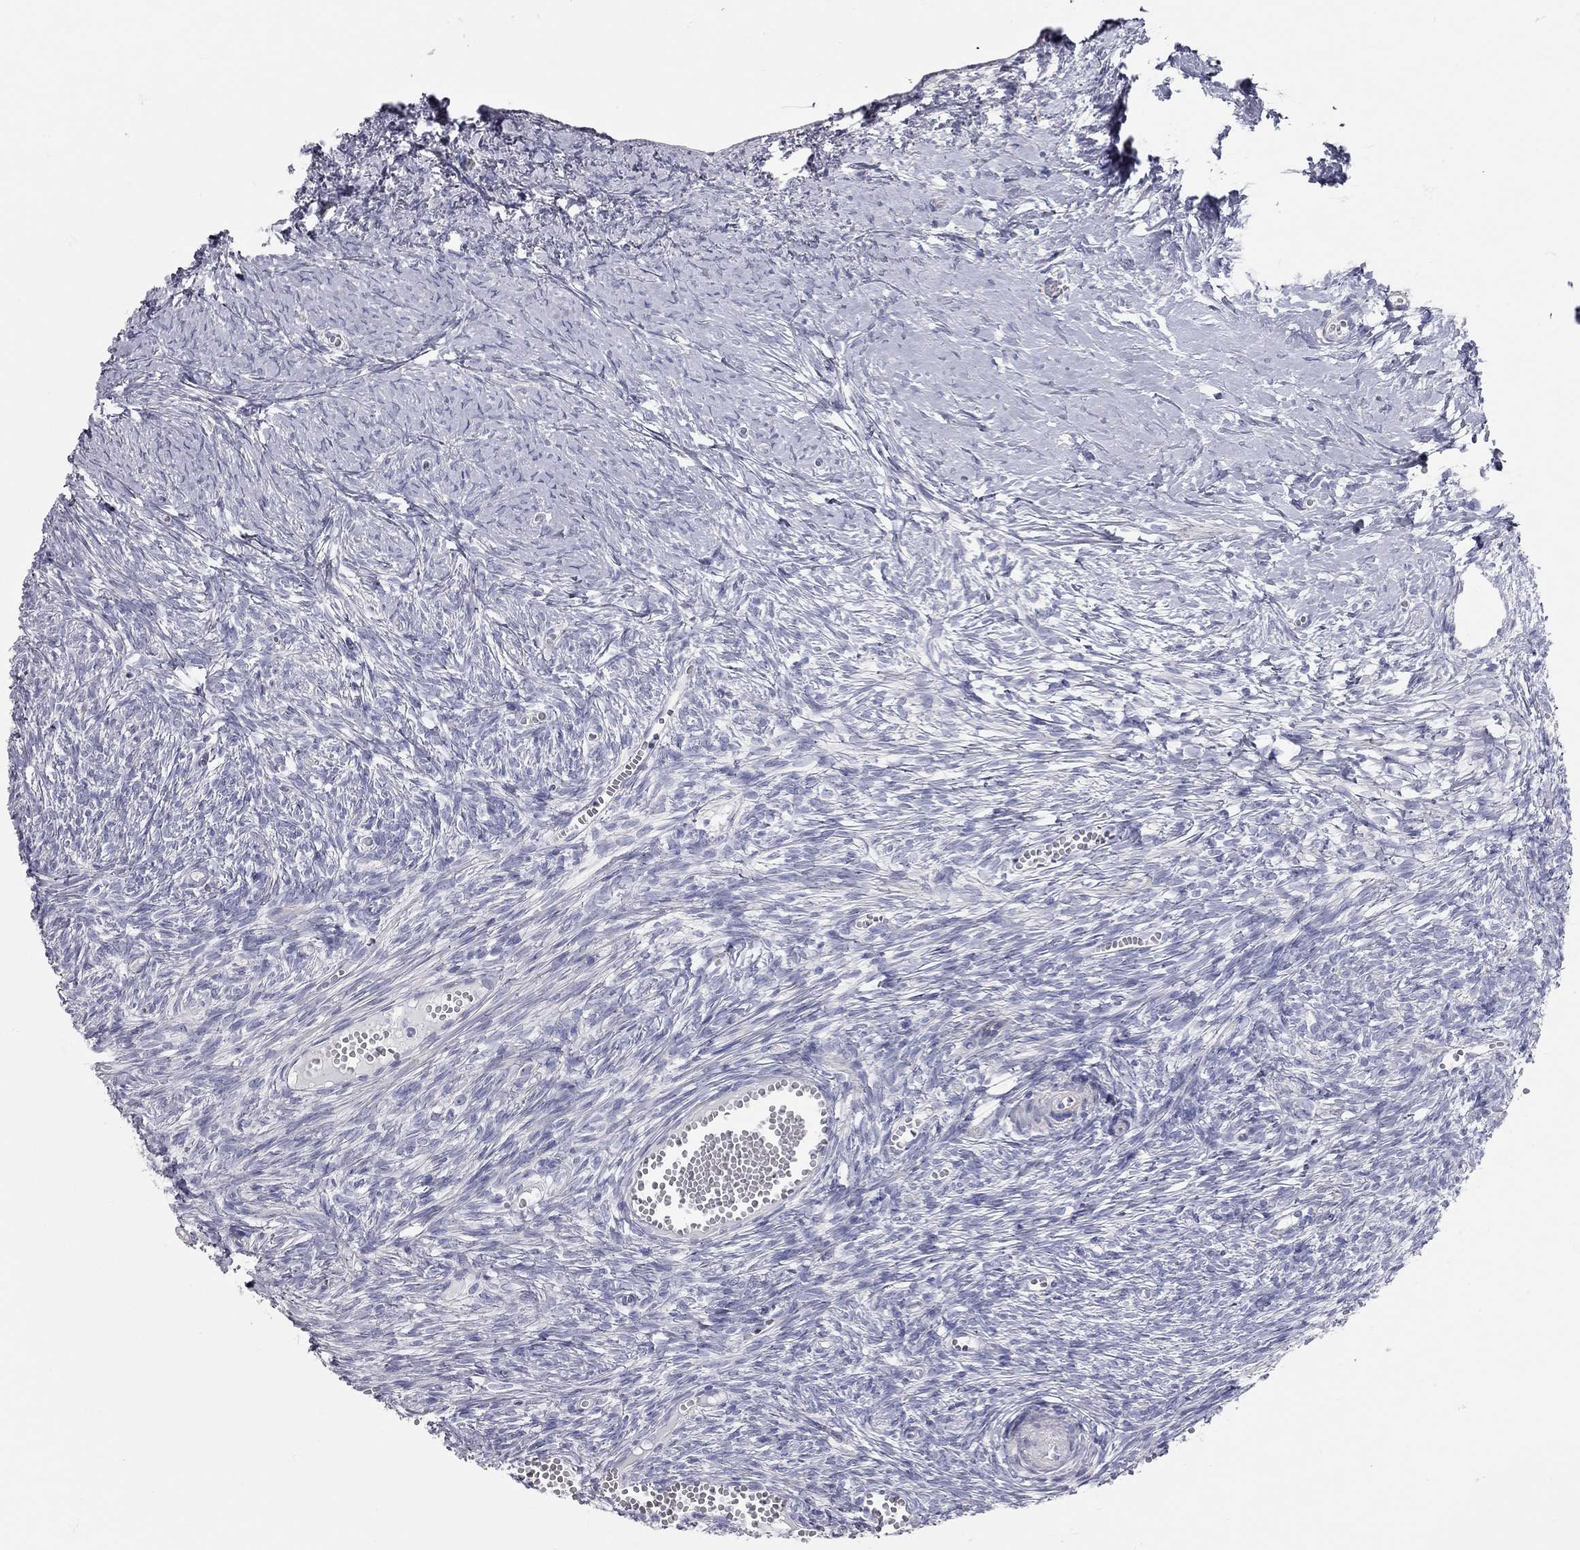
{"staining": {"intensity": "negative", "quantity": "none", "location": "none"}, "tissue": "ovary", "cell_type": "Follicle cells", "image_type": "normal", "snomed": [{"axis": "morphology", "description": "Normal tissue, NOS"}, {"axis": "topography", "description": "Ovary"}], "caption": "The photomicrograph displays no significant expression in follicle cells of ovary. (Immunohistochemistry, brightfield microscopy, high magnification).", "gene": "XAGE2", "patient": {"sex": "female", "age": 43}}